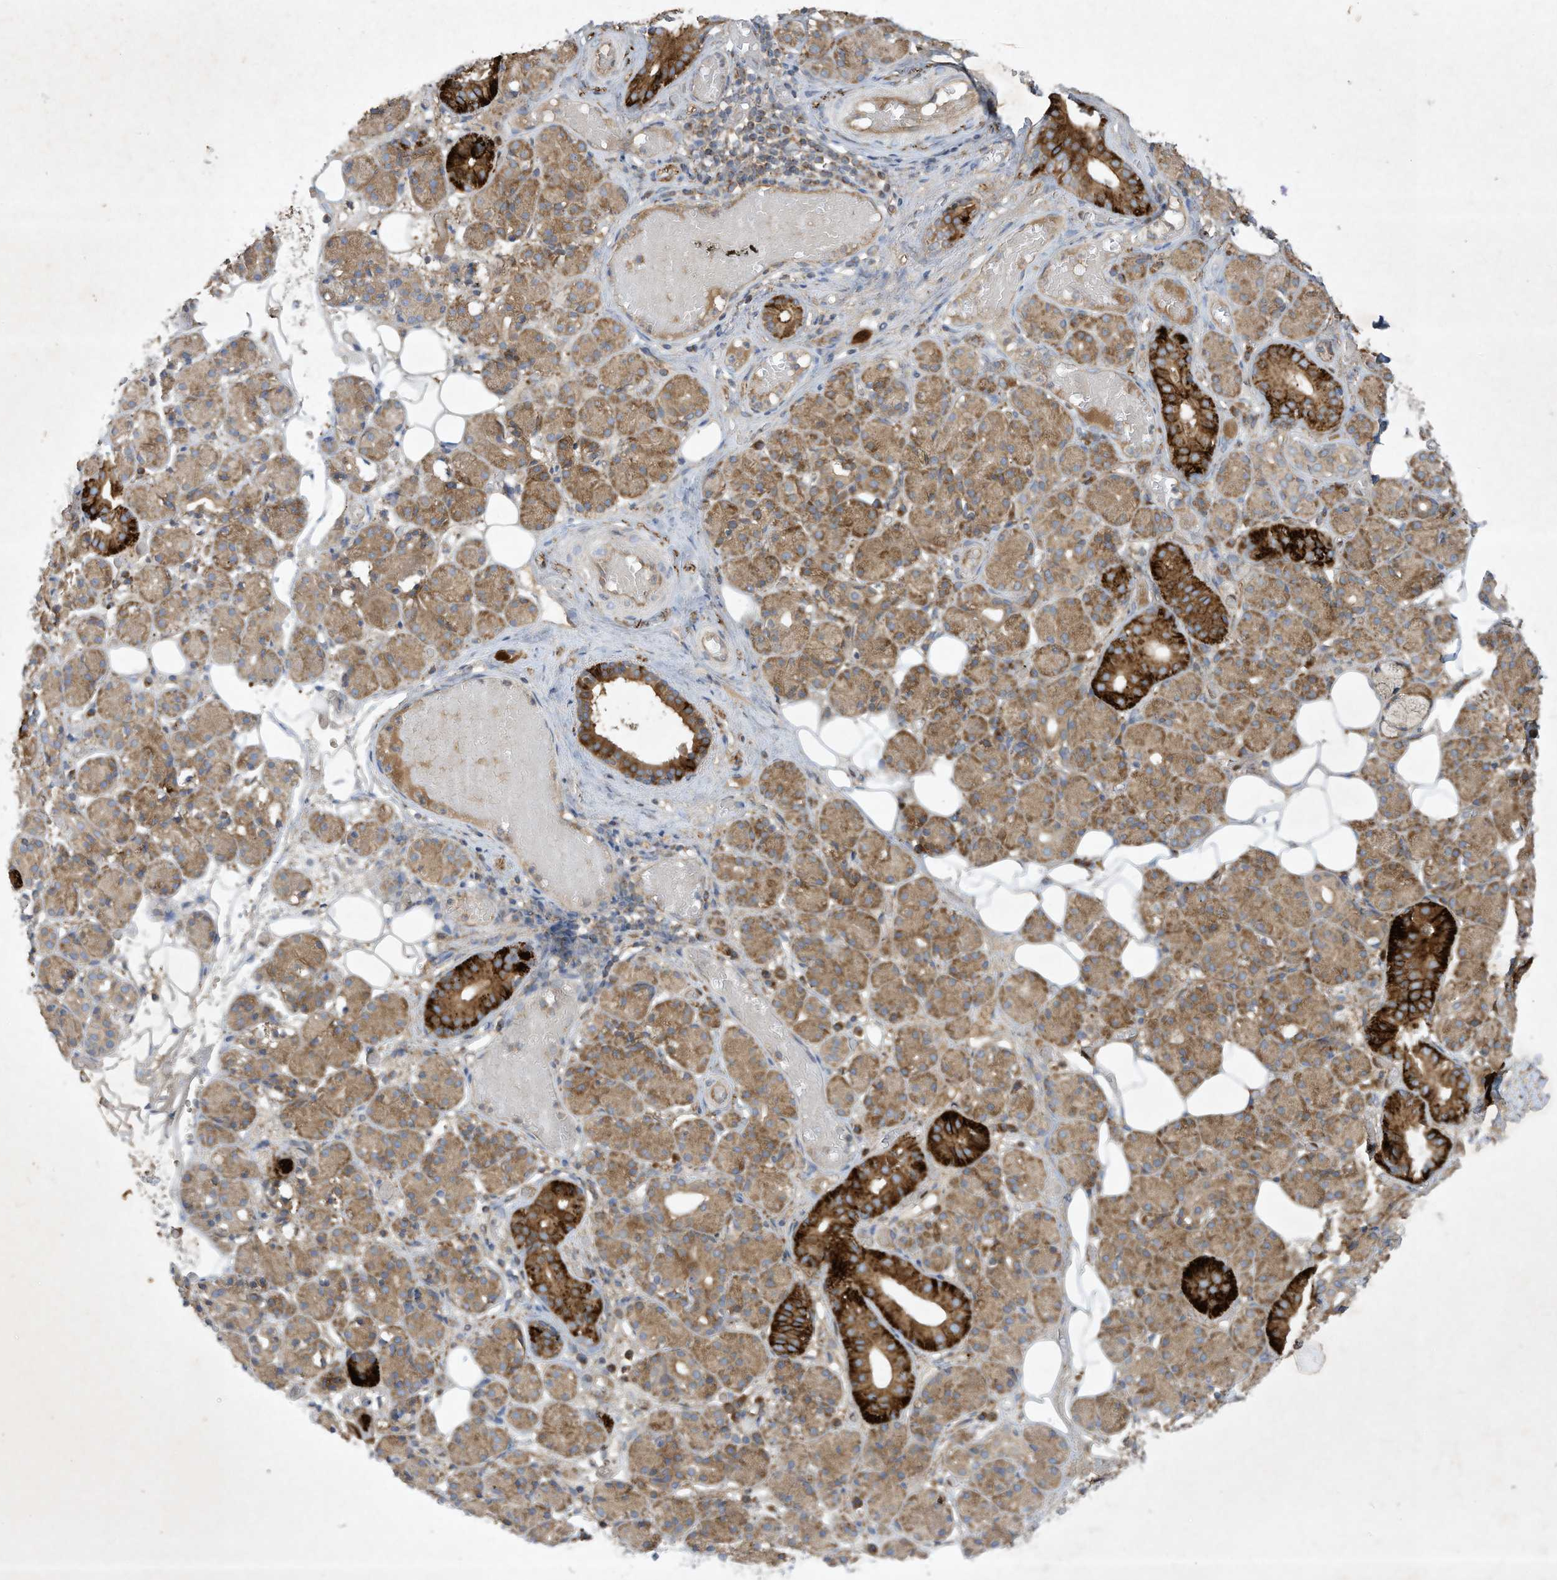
{"staining": {"intensity": "strong", "quantity": "25%-75%", "location": "cytoplasmic/membranous"}, "tissue": "salivary gland", "cell_type": "Glandular cells", "image_type": "normal", "snomed": [{"axis": "morphology", "description": "Normal tissue, NOS"}, {"axis": "topography", "description": "Salivary gland"}], "caption": "Strong cytoplasmic/membranous protein staining is seen in approximately 25%-75% of glandular cells in salivary gland. (DAB (3,3'-diaminobenzidine) = brown stain, brightfield microscopy at high magnification).", "gene": "SYNJ2", "patient": {"sex": "male", "age": 63}}